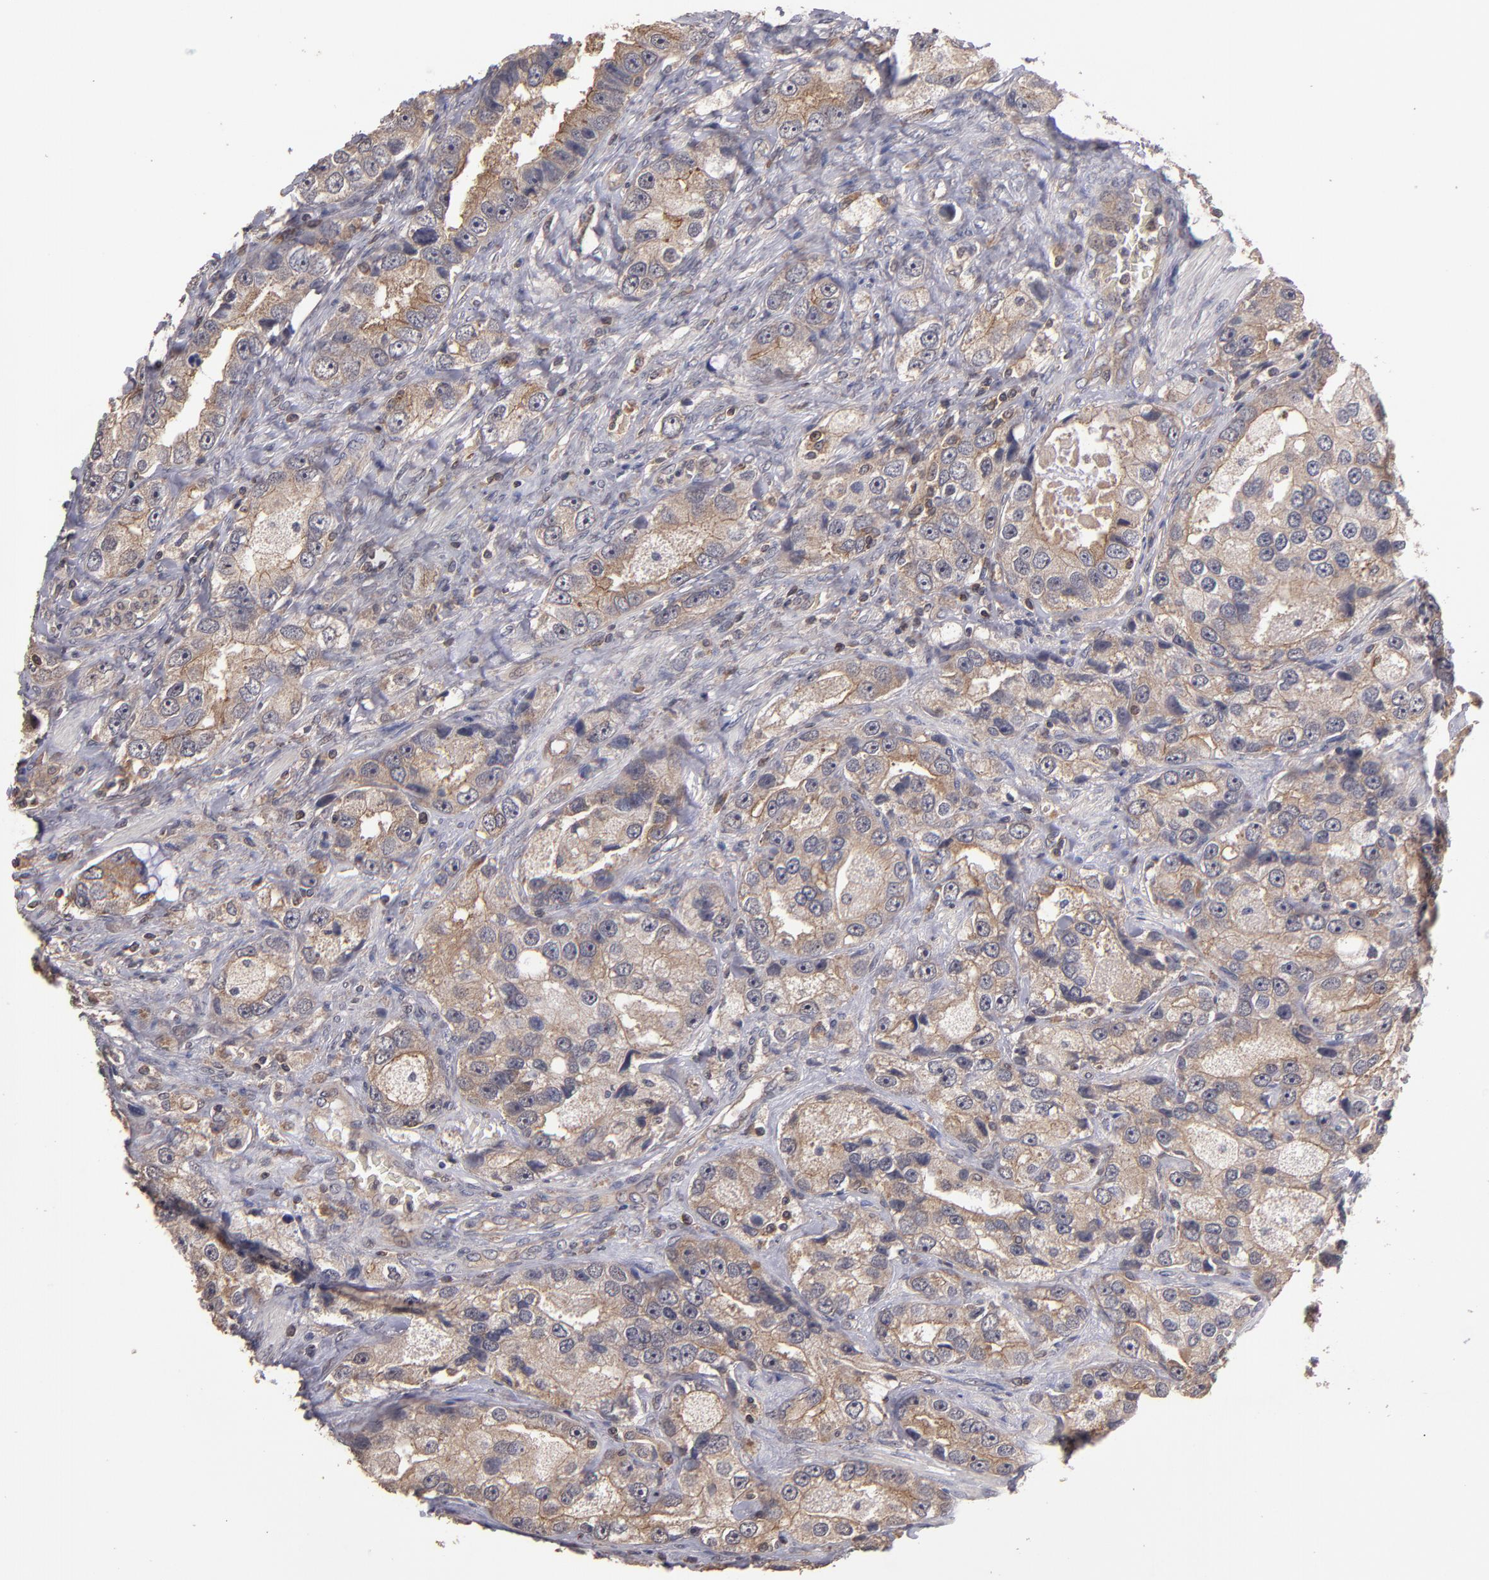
{"staining": {"intensity": "moderate", "quantity": ">75%", "location": "cytoplasmic/membranous"}, "tissue": "prostate cancer", "cell_type": "Tumor cells", "image_type": "cancer", "snomed": [{"axis": "morphology", "description": "Adenocarcinoma, High grade"}, {"axis": "topography", "description": "Prostate"}], "caption": "IHC (DAB (3,3'-diaminobenzidine)) staining of human prostate cancer (adenocarcinoma (high-grade)) shows moderate cytoplasmic/membranous protein positivity in approximately >75% of tumor cells.", "gene": "NF2", "patient": {"sex": "male", "age": 63}}